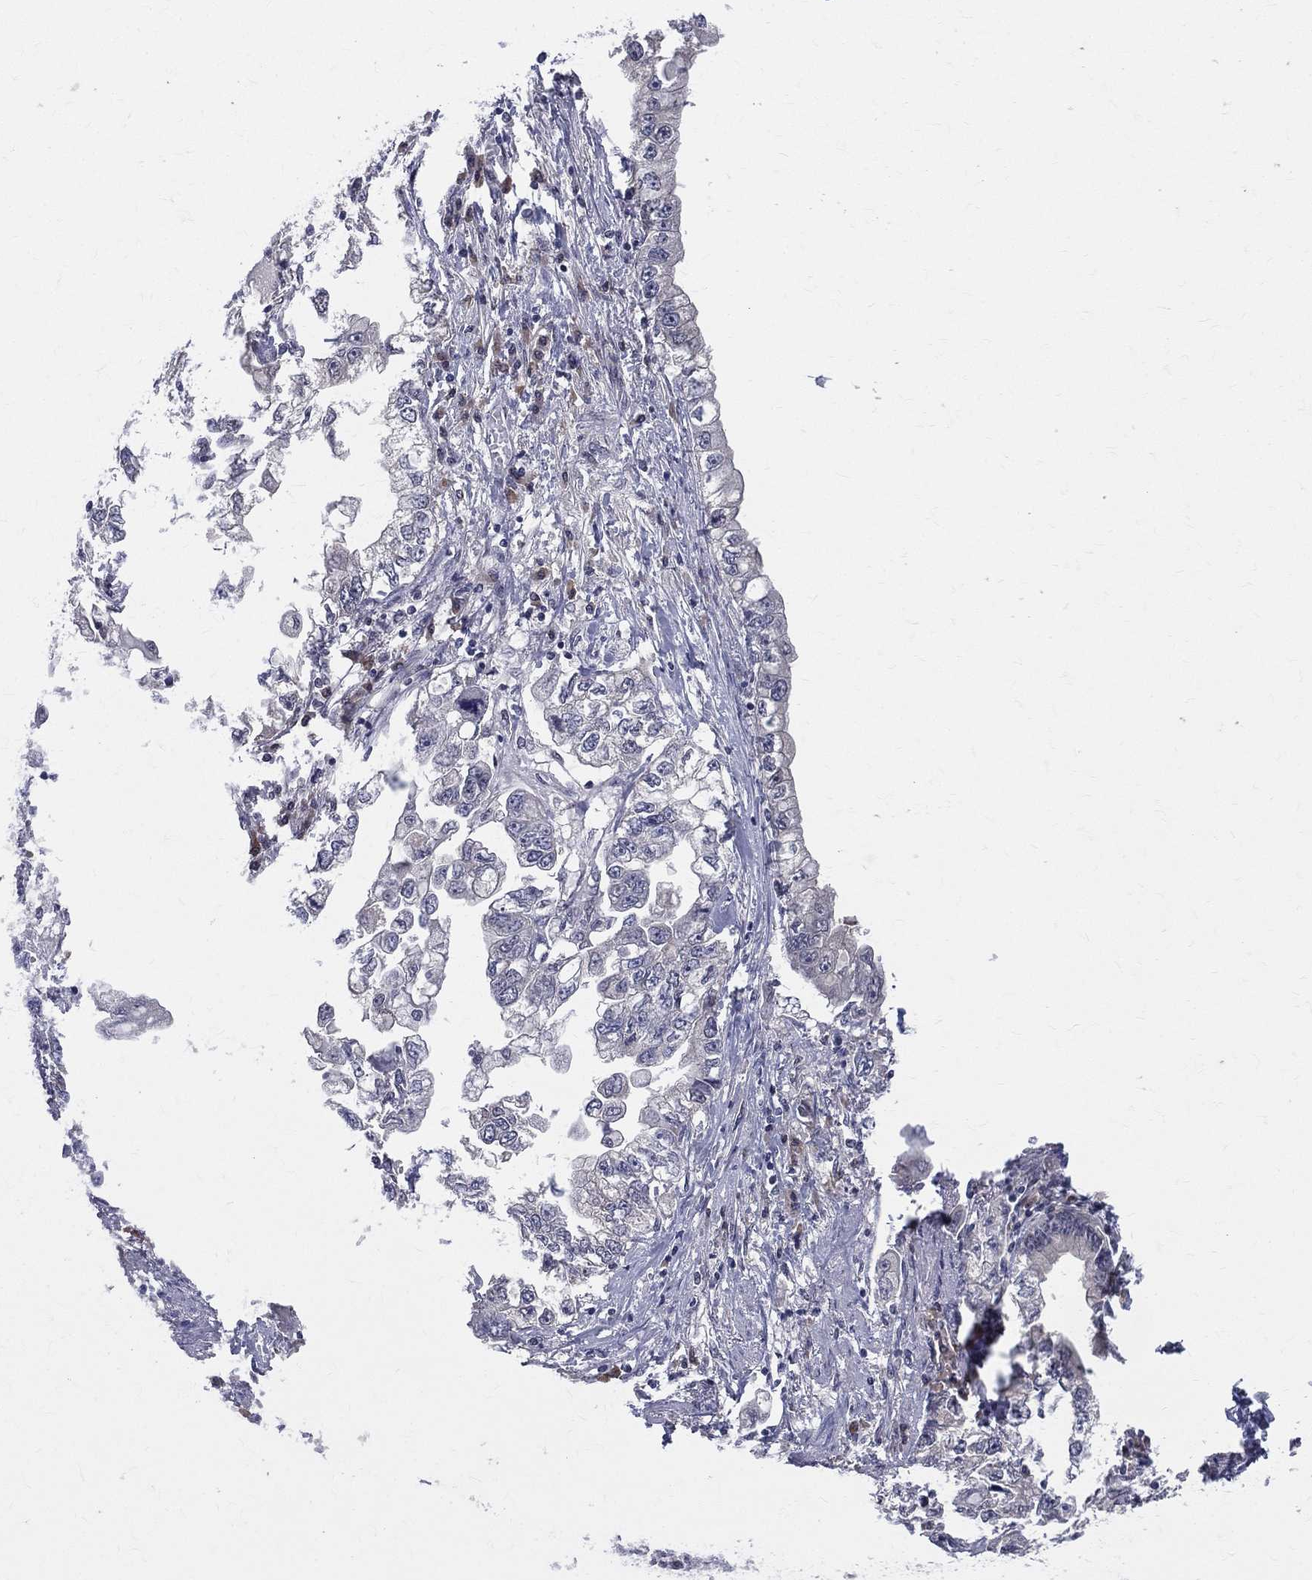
{"staining": {"intensity": "negative", "quantity": "none", "location": "none"}, "tissue": "stomach cancer", "cell_type": "Tumor cells", "image_type": "cancer", "snomed": [{"axis": "morphology", "description": "Adenocarcinoma, NOS"}, {"axis": "topography", "description": "Stomach, lower"}], "caption": "Photomicrograph shows no significant protein staining in tumor cells of stomach adenocarcinoma.", "gene": "DLG4", "patient": {"sex": "female", "age": 93}}